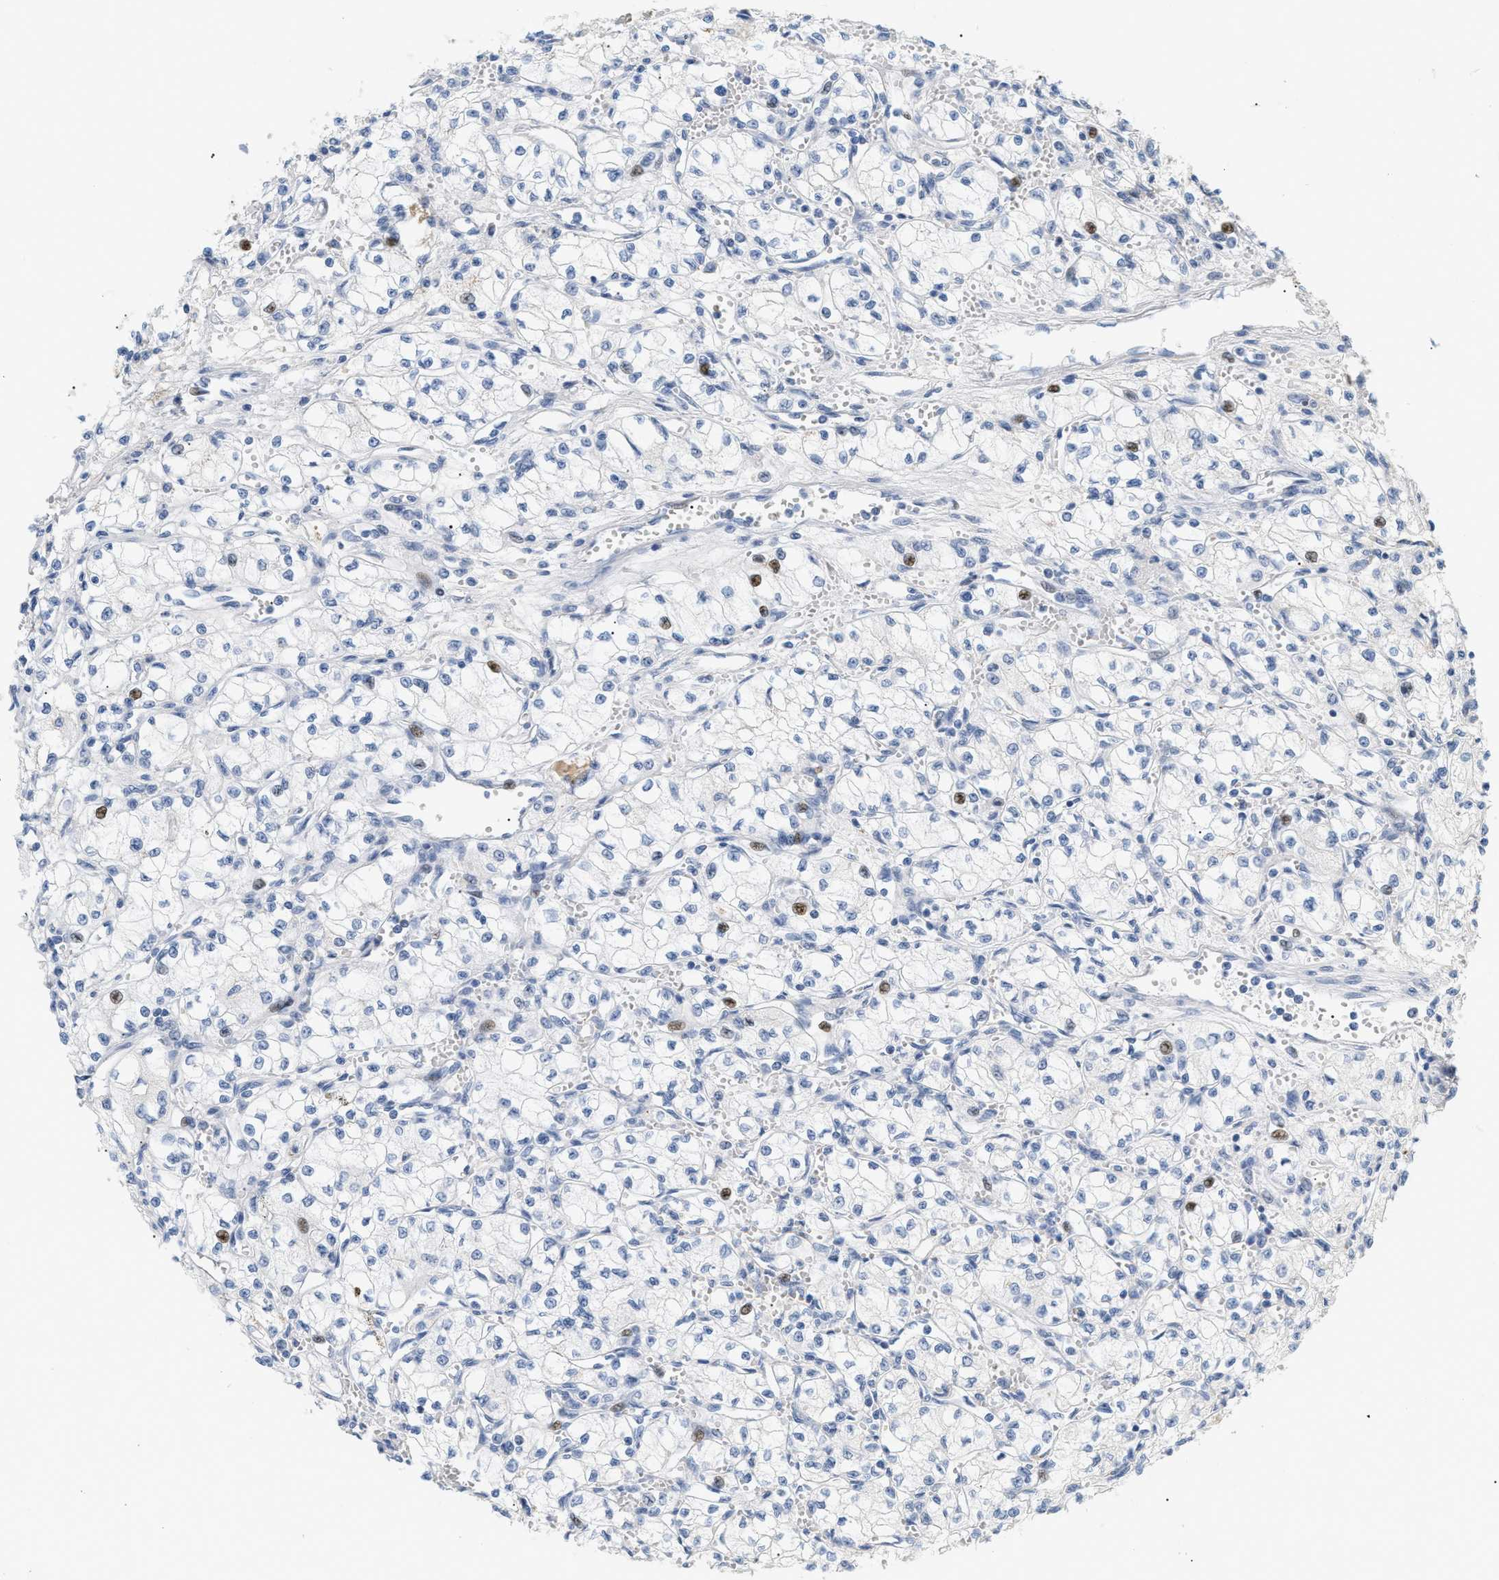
{"staining": {"intensity": "moderate", "quantity": "<25%", "location": "nuclear"}, "tissue": "renal cancer", "cell_type": "Tumor cells", "image_type": "cancer", "snomed": [{"axis": "morphology", "description": "Normal tissue, NOS"}, {"axis": "morphology", "description": "Adenocarcinoma, NOS"}, {"axis": "topography", "description": "Kidney"}], "caption": "Human adenocarcinoma (renal) stained with a brown dye reveals moderate nuclear positive expression in about <25% of tumor cells.", "gene": "CFH", "patient": {"sex": "male", "age": 59}}